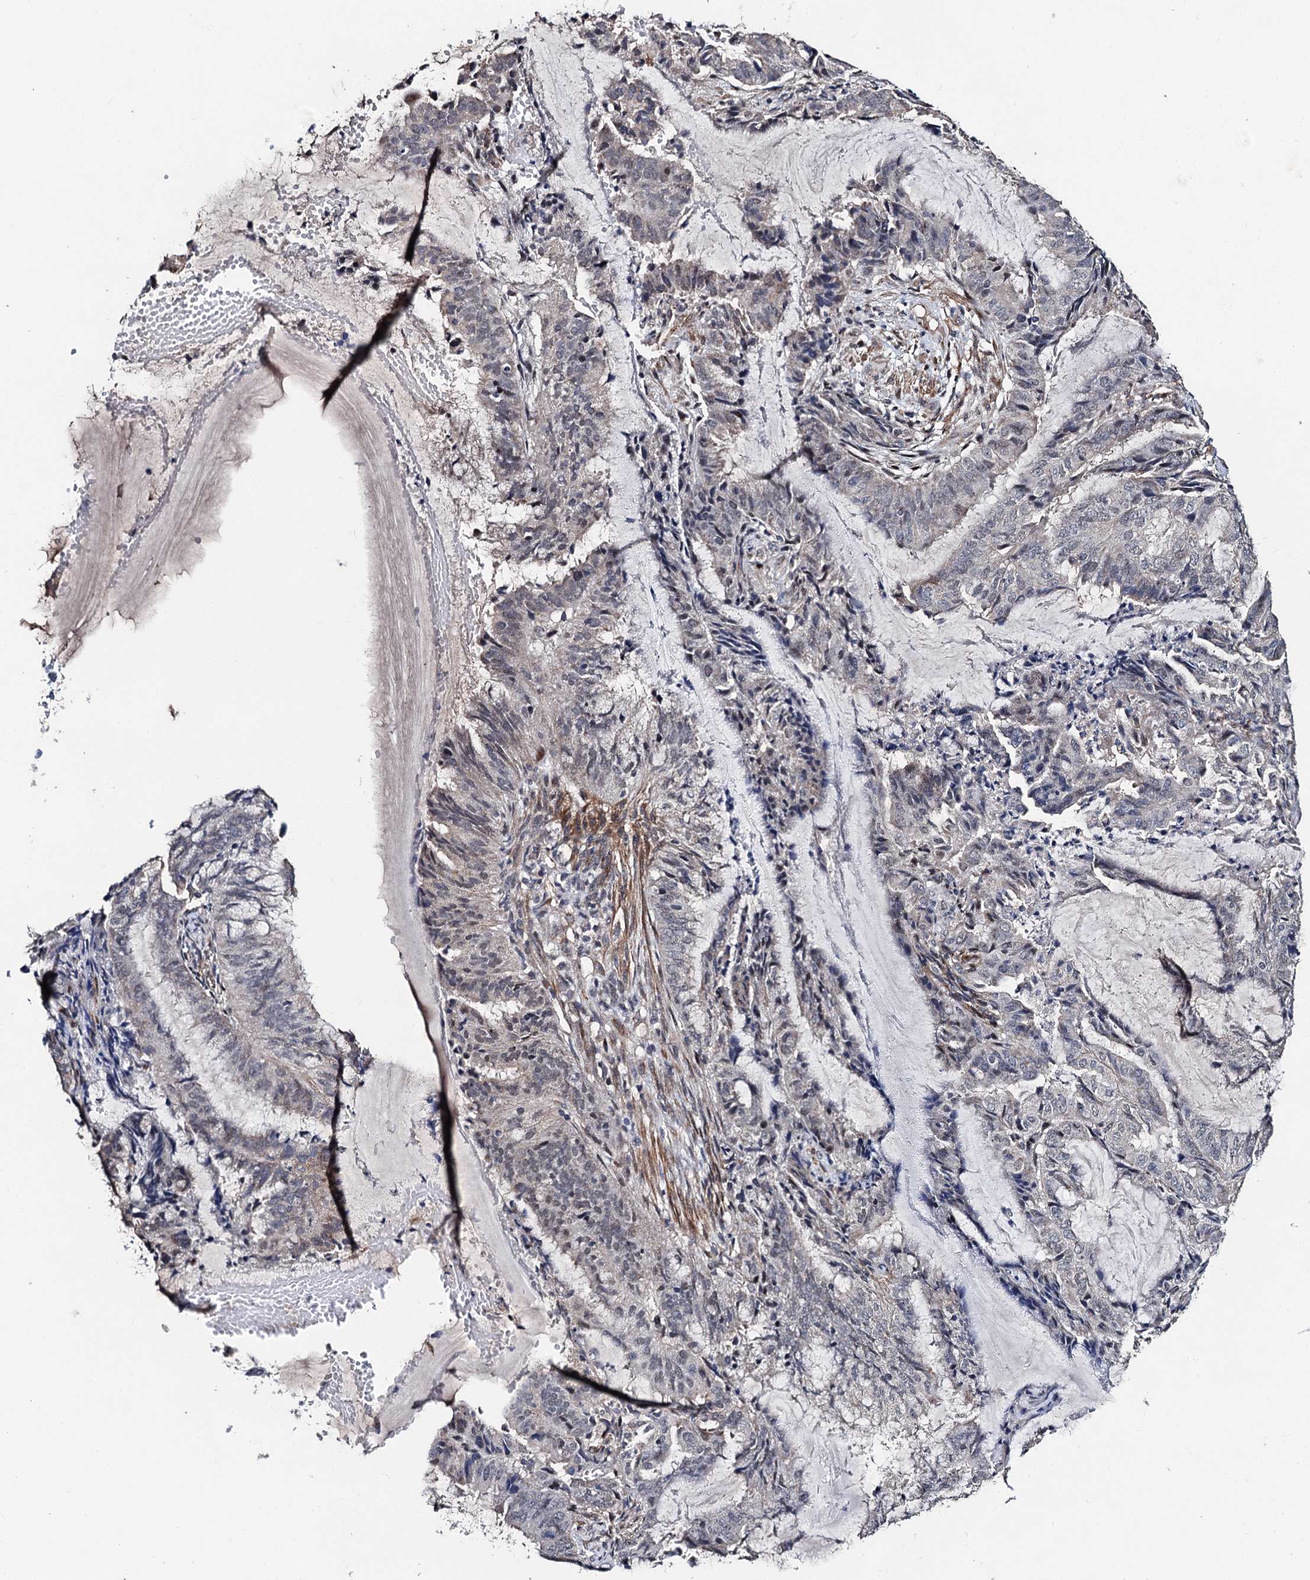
{"staining": {"intensity": "weak", "quantity": "<25%", "location": "nuclear"}, "tissue": "endometrial cancer", "cell_type": "Tumor cells", "image_type": "cancer", "snomed": [{"axis": "morphology", "description": "Adenocarcinoma, NOS"}, {"axis": "topography", "description": "Endometrium"}], "caption": "Immunohistochemistry of human endometrial cancer exhibits no staining in tumor cells. Nuclei are stained in blue.", "gene": "PPTC7", "patient": {"sex": "female", "age": 51}}